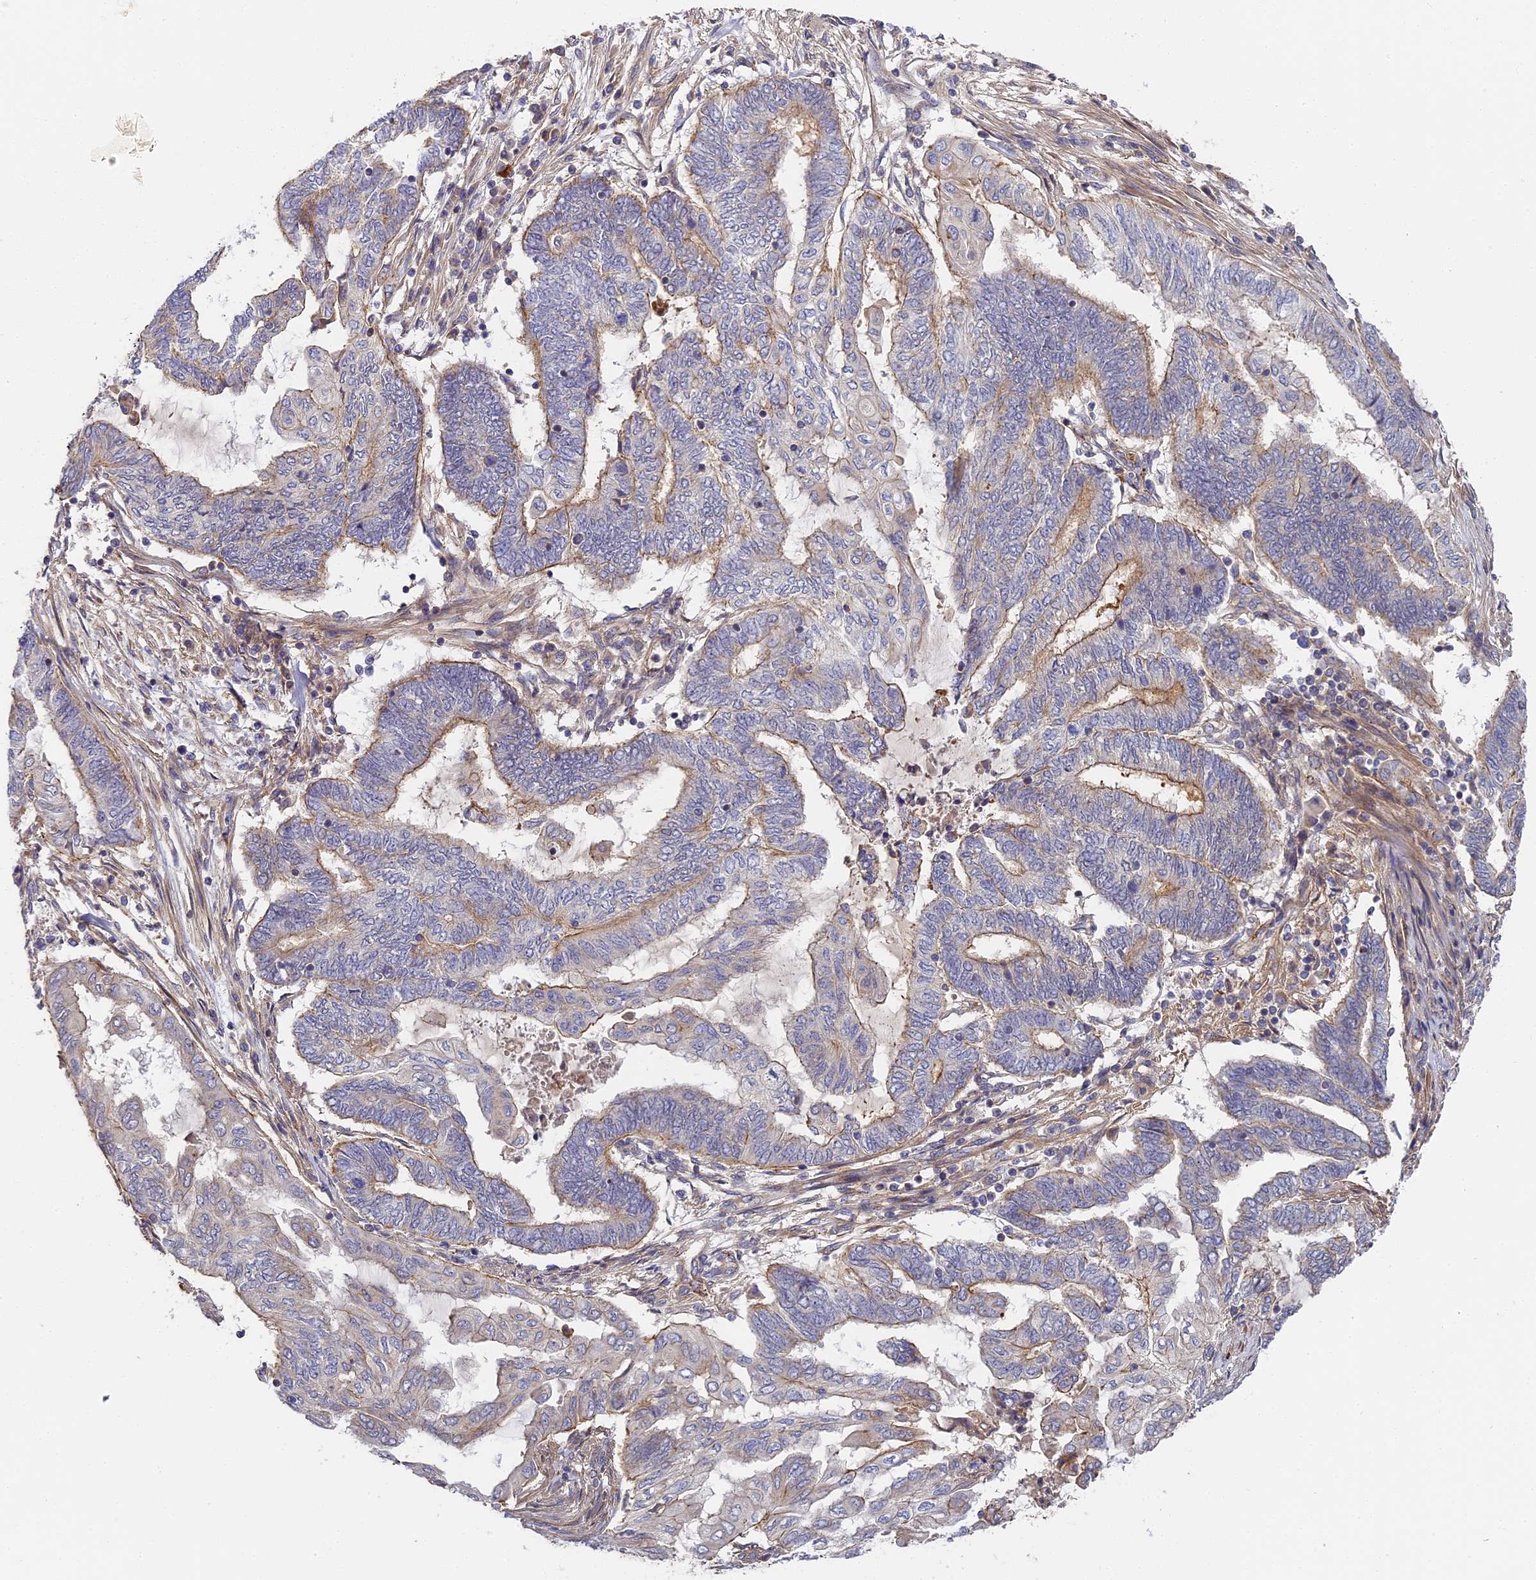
{"staining": {"intensity": "moderate", "quantity": "25%-75%", "location": "cytoplasmic/membranous"}, "tissue": "endometrial cancer", "cell_type": "Tumor cells", "image_type": "cancer", "snomed": [{"axis": "morphology", "description": "Adenocarcinoma, NOS"}, {"axis": "topography", "description": "Uterus"}, {"axis": "topography", "description": "Endometrium"}], "caption": "Moderate cytoplasmic/membranous staining for a protein is identified in approximately 25%-75% of tumor cells of endometrial adenocarcinoma using IHC.", "gene": "MISP3", "patient": {"sex": "female", "age": 70}}